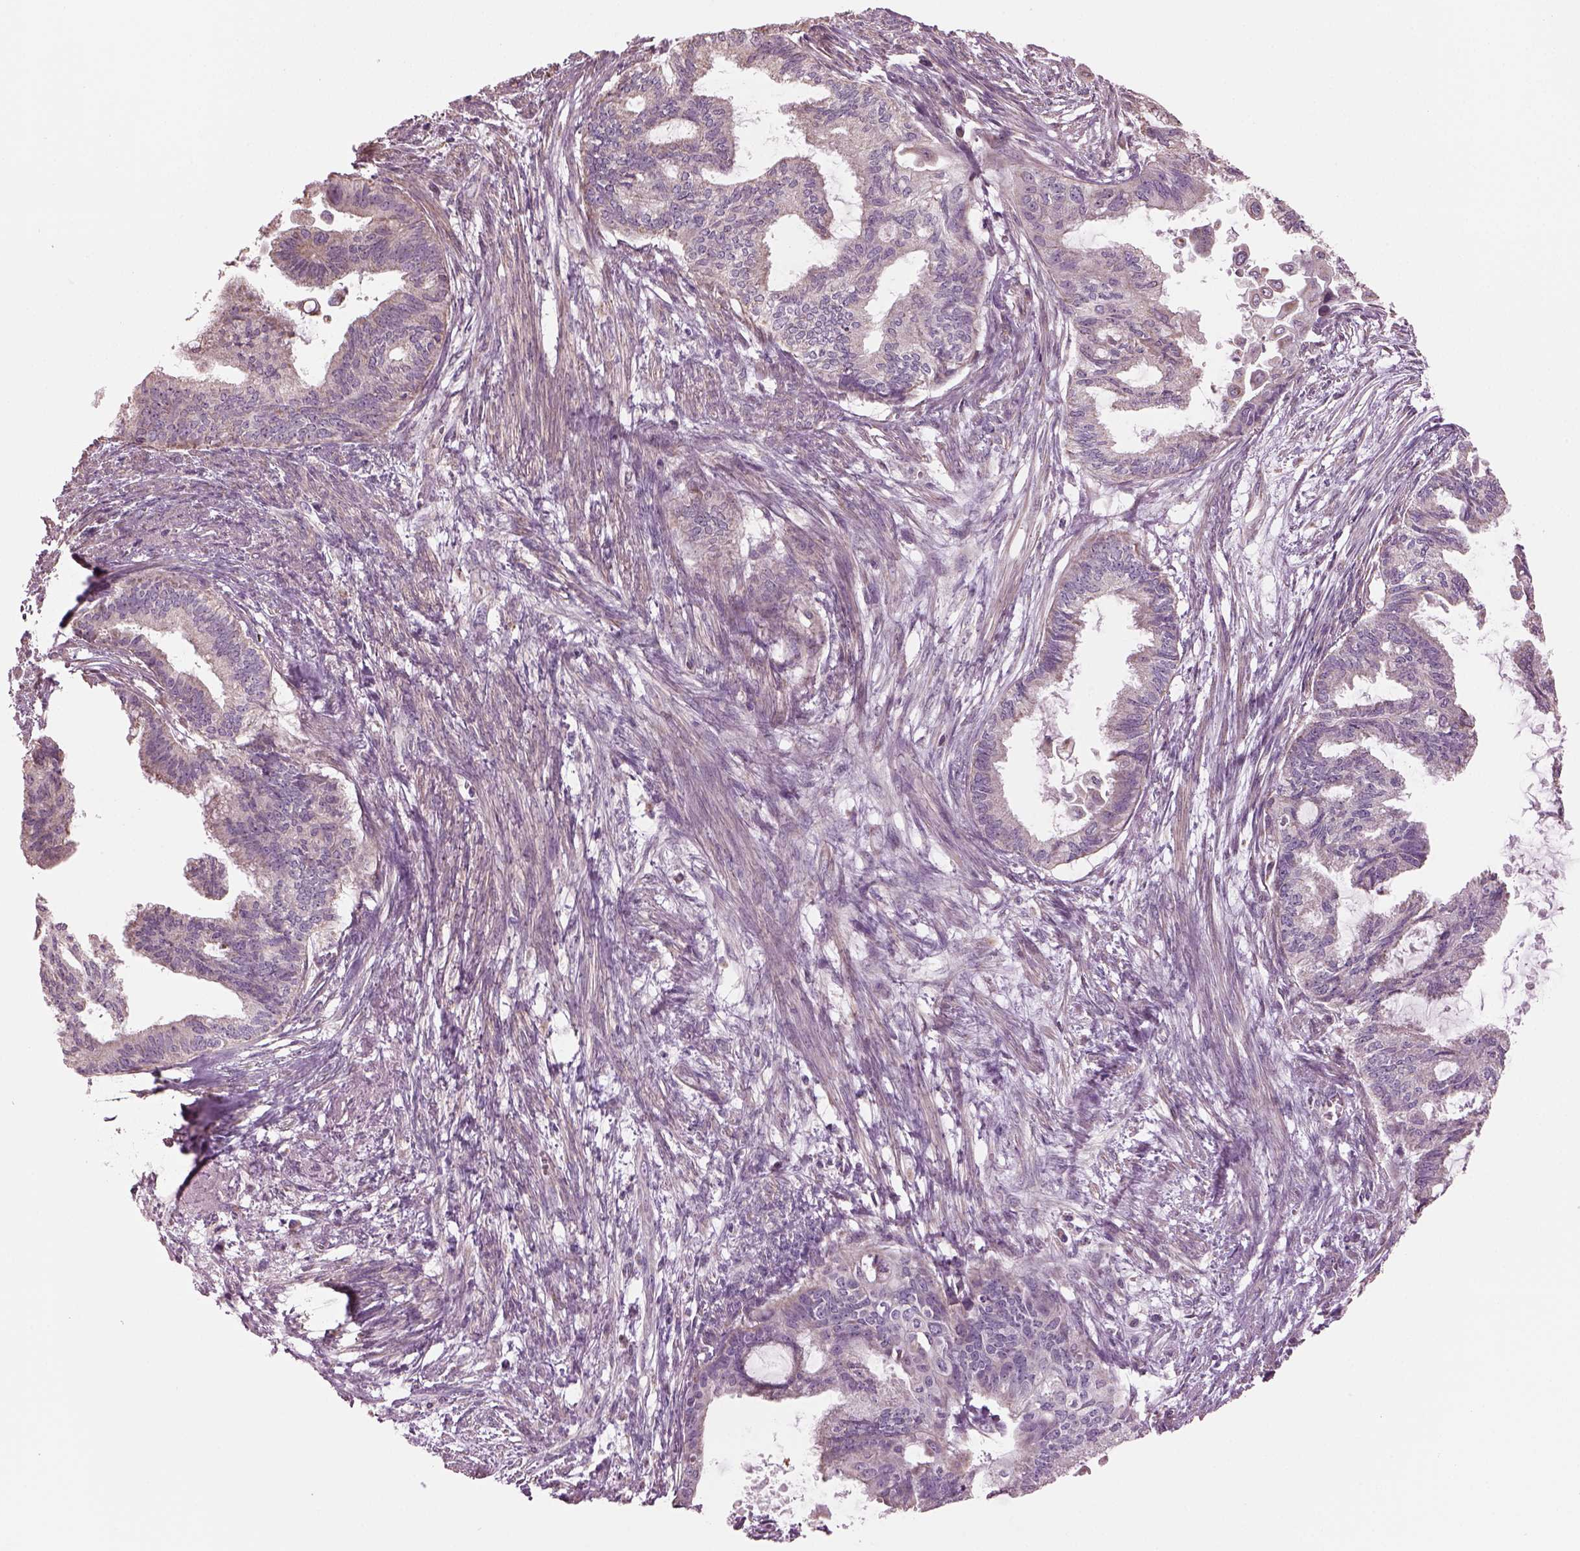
{"staining": {"intensity": "negative", "quantity": "none", "location": "none"}, "tissue": "endometrial cancer", "cell_type": "Tumor cells", "image_type": "cancer", "snomed": [{"axis": "morphology", "description": "Adenocarcinoma, NOS"}, {"axis": "topography", "description": "Endometrium"}], "caption": "This is an IHC image of human adenocarcinoma (endometrial). There is no staining in tumor cells.", "gene": "SPATA7", "patient": {"sex": "female", "age": 86}}